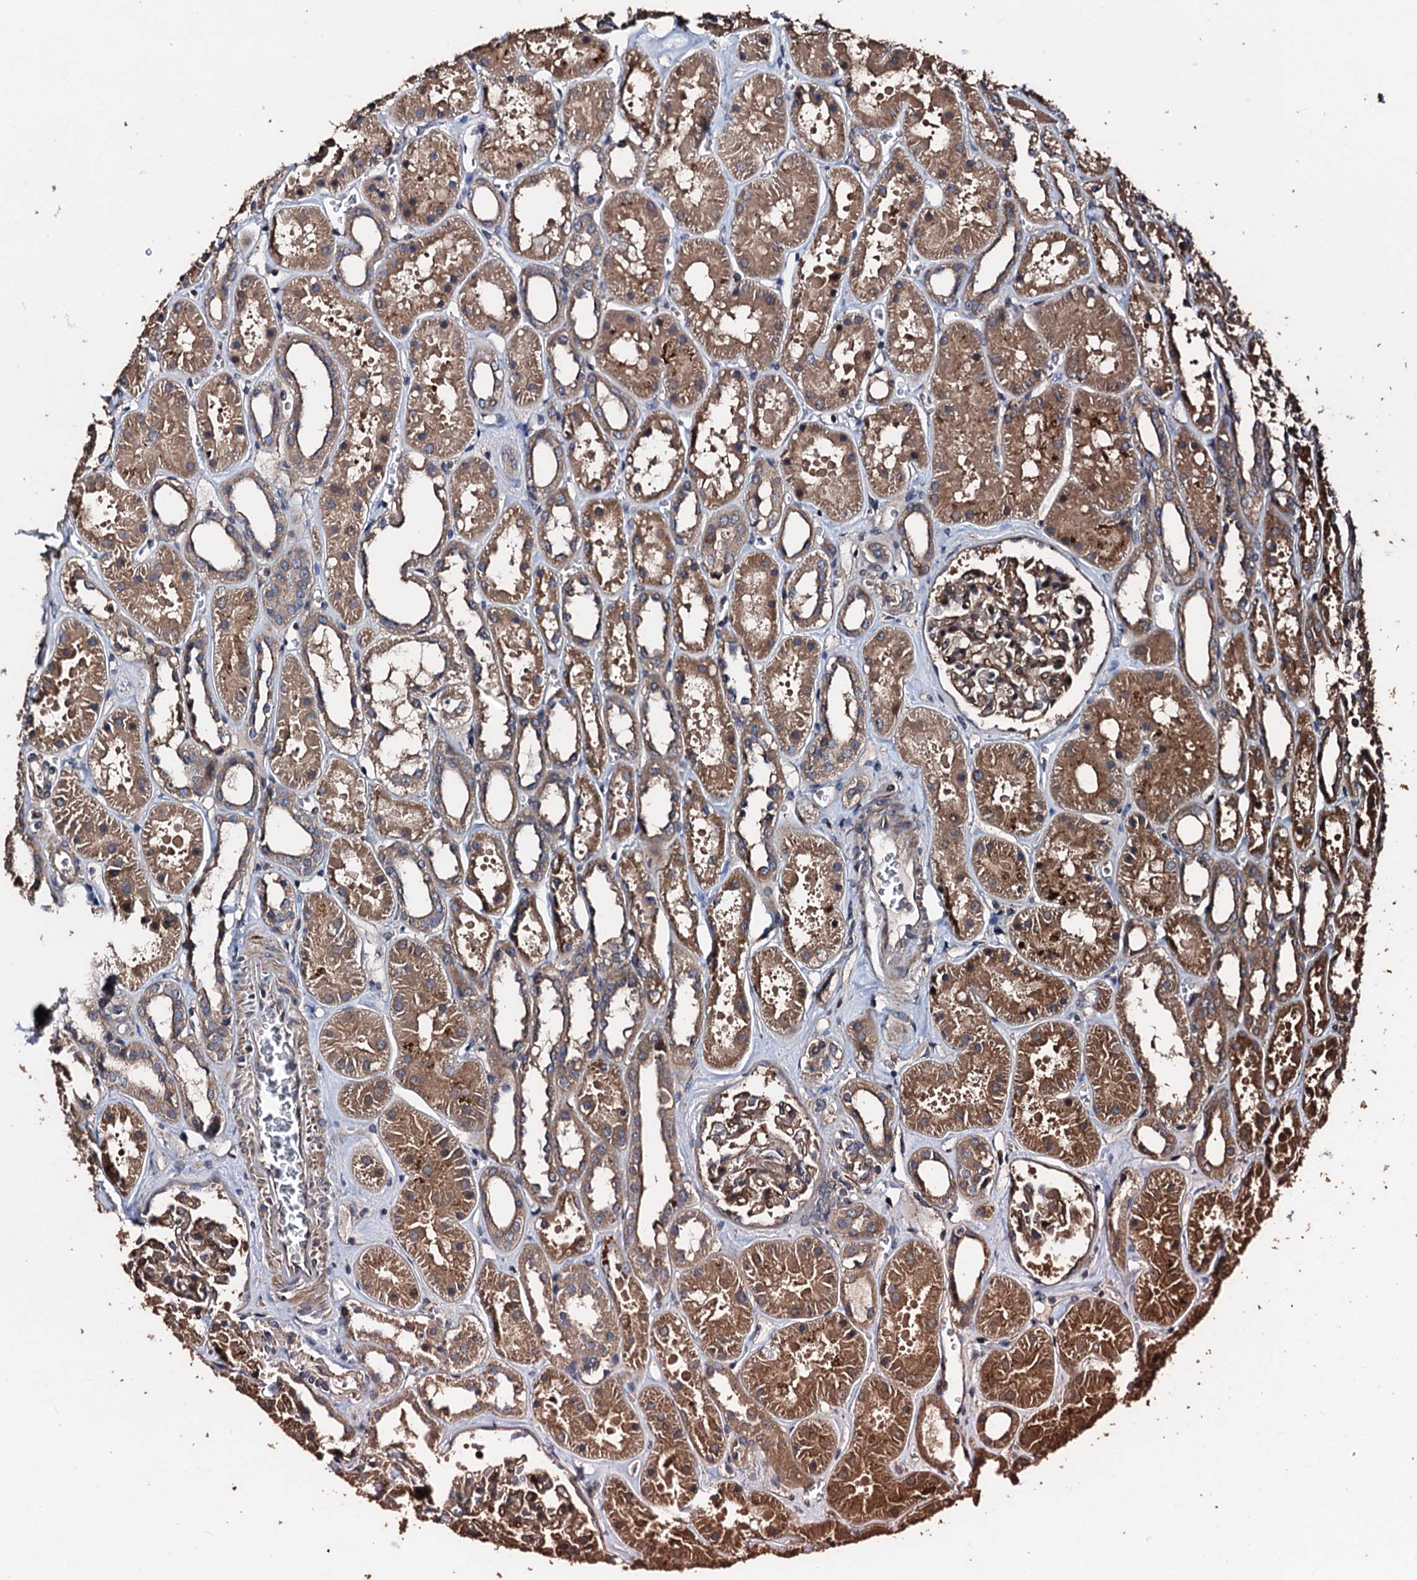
{"staining": {"intensity": "moderate", "quantity": ">75%", "location": "cytoplasmic/membranous"}, "tissue": "kidney", "cell_type": "Cells in glomeruli", "image_type": "normal", "snomed": [{"axis": "morphology", "description": "Normal tissue, NOS"}, {"axis": "topography", "description": "Kidney"}], "caption": "Brown immunohistochemical staining in unremarkable human kidney demonstrates moderate cytoplasmic/membranous staining in about >75% of cells in glomeruli.", "gene": "KIF18A", "patient": {"sex": "female", "age": 41}}